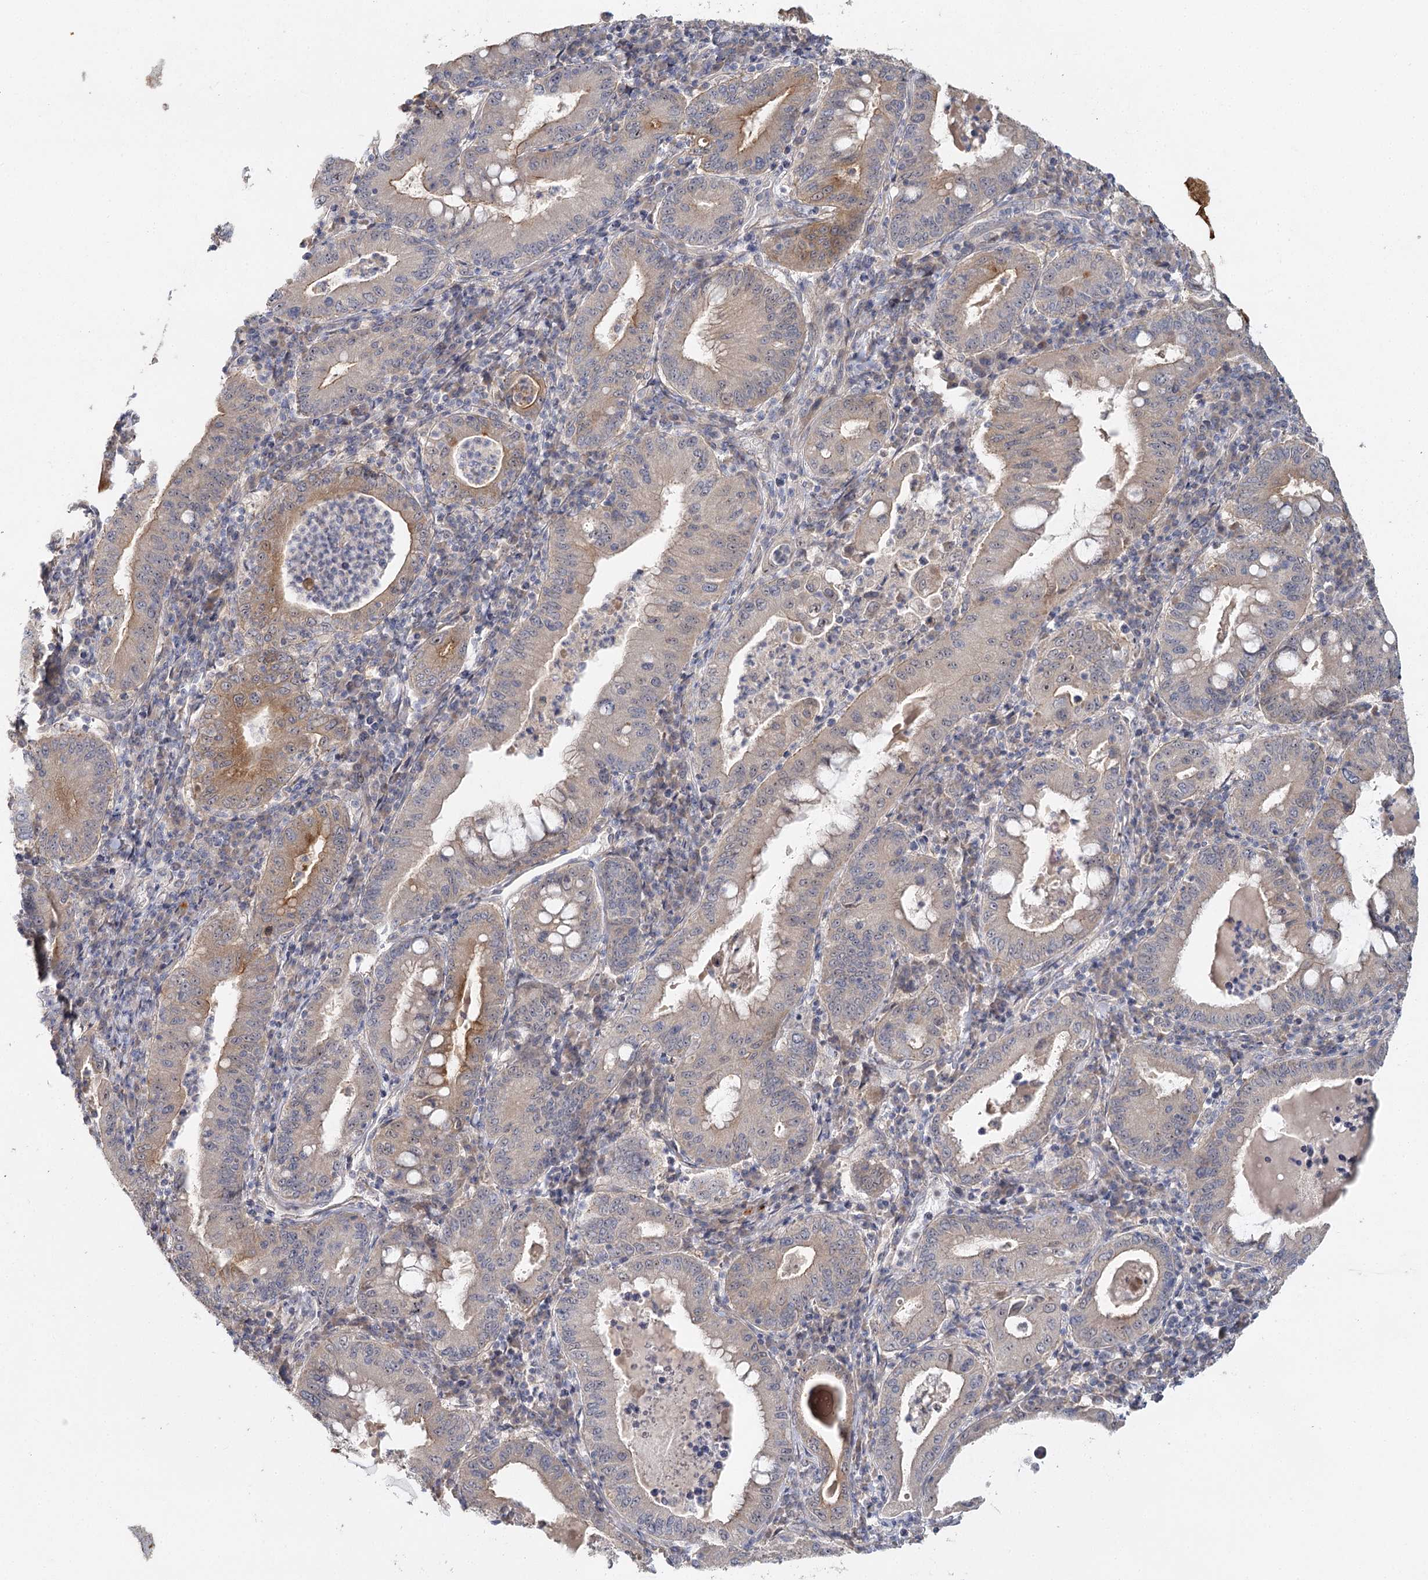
{"staining": {"intensity": "moderate", "quantity": "25%-75%", "location": "cytoplasmic/membranous"}, "tissue": "stomach cancer", "cell_type": "Tumor cells", "image_type": "cancer", "snomed": [{"axis": "morphology", "description": "Normal tissue, NOS"}, {"axis": "morphology", "description": "Adenocarcinoma, NOS"}, {"axis": "topography", "description": "Esophagus"}, {"axis": "topography", "description": "Stomach, upper"}, {"axis": "topography", "description": "Peripheral nerve tissue"}], "caption": "Stomach adenocarcinoma stained with a protein marker exhibits moderate staining in tumor cells.", "gene": "ANGPTL5", "patient": {"sex": "male", "age": 62}}